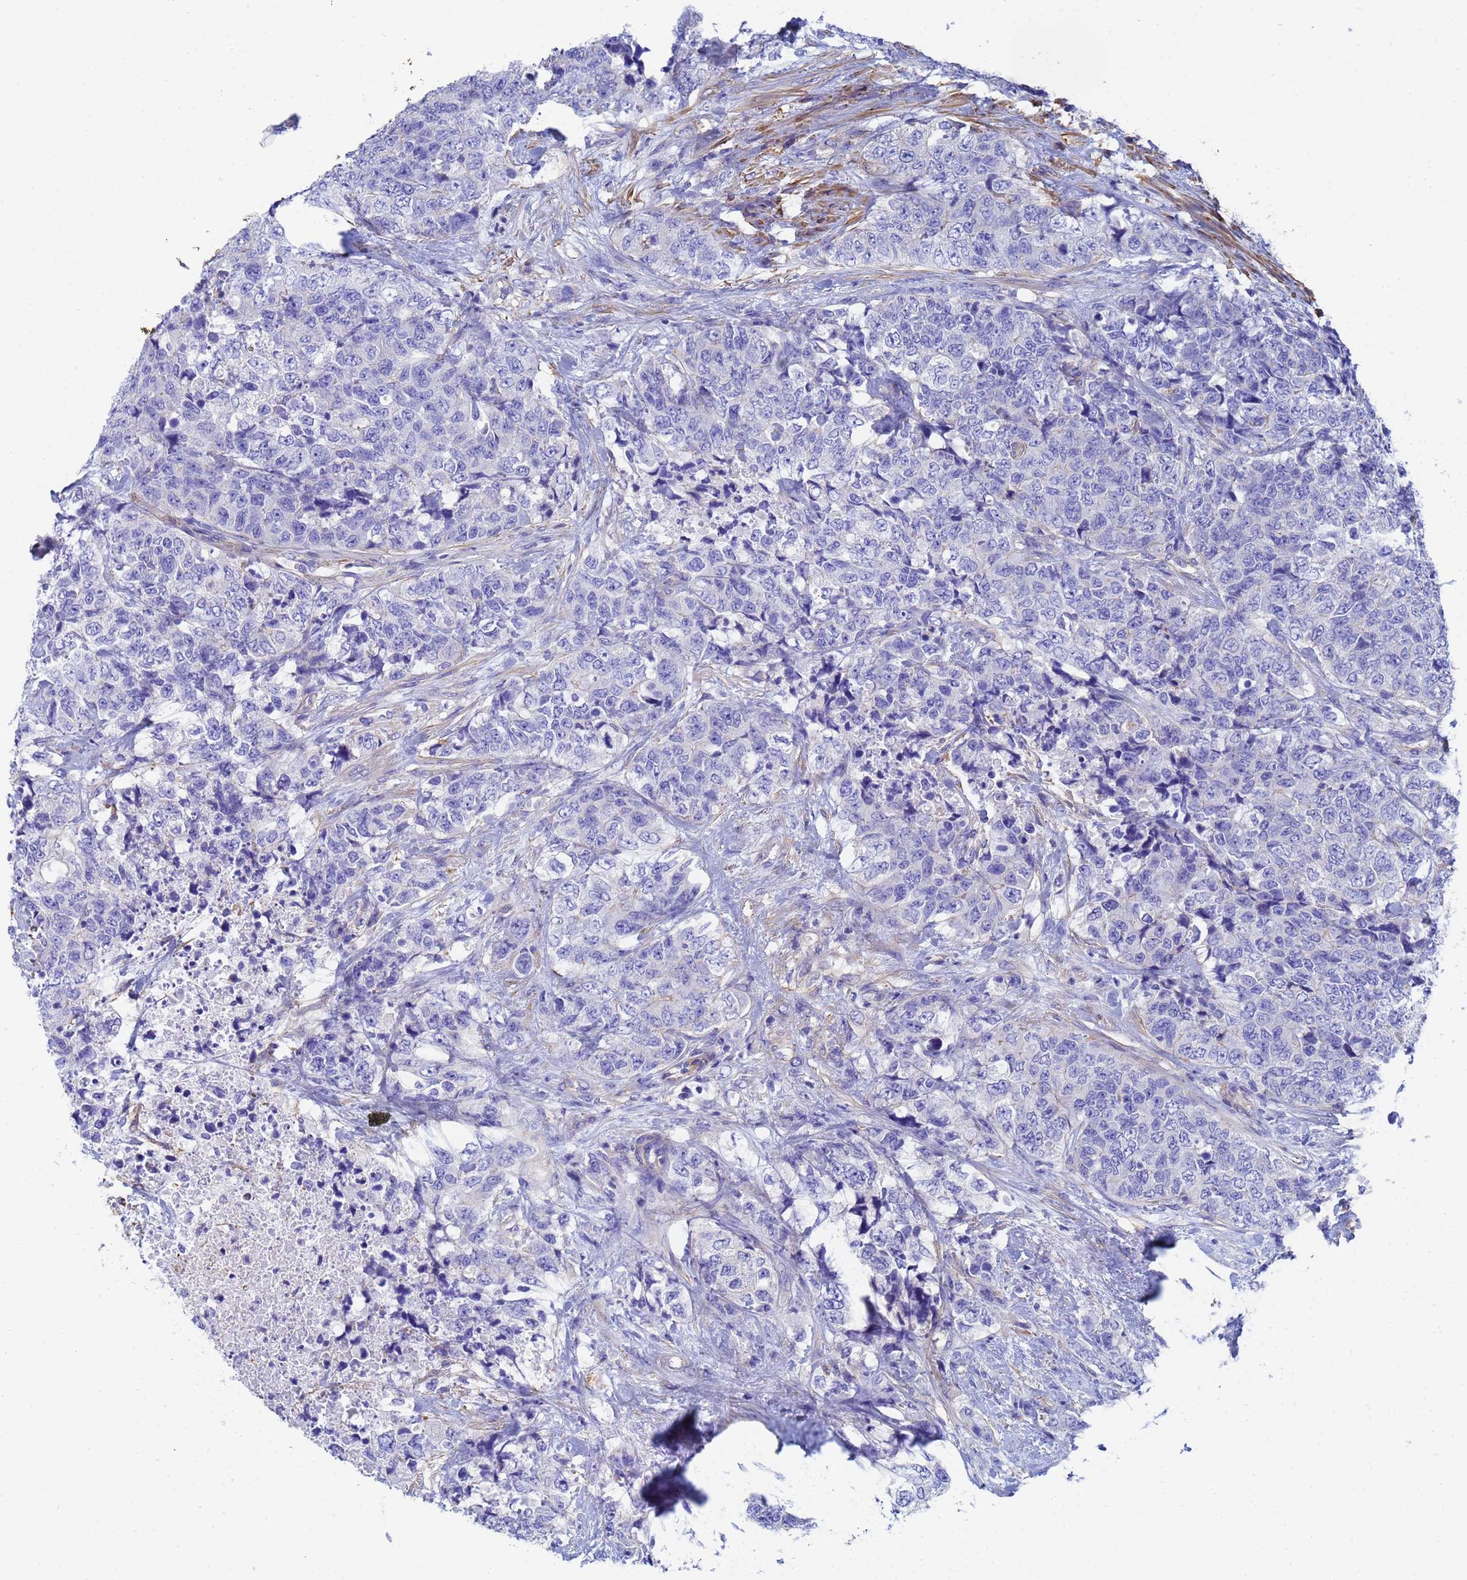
{"staining": {"intensity": "negative", "quantity": "none", "location": "none"}, "tissue": "urothelial cancer", "cell_type": "Tumor cells", "image_type": "cancer", "snomed": [{"axis": "morphology", "description": "Urothelial carcinoma, High grade"}, {"axis": "topography", "description": "Urinary bladder"}], "caption": "Urothelial cancer stained for a protein using immunohistochemistry demonstrates no staining tumor cells.", "gene": "CST4", "patient": {"sex": "female", "age": 78}}